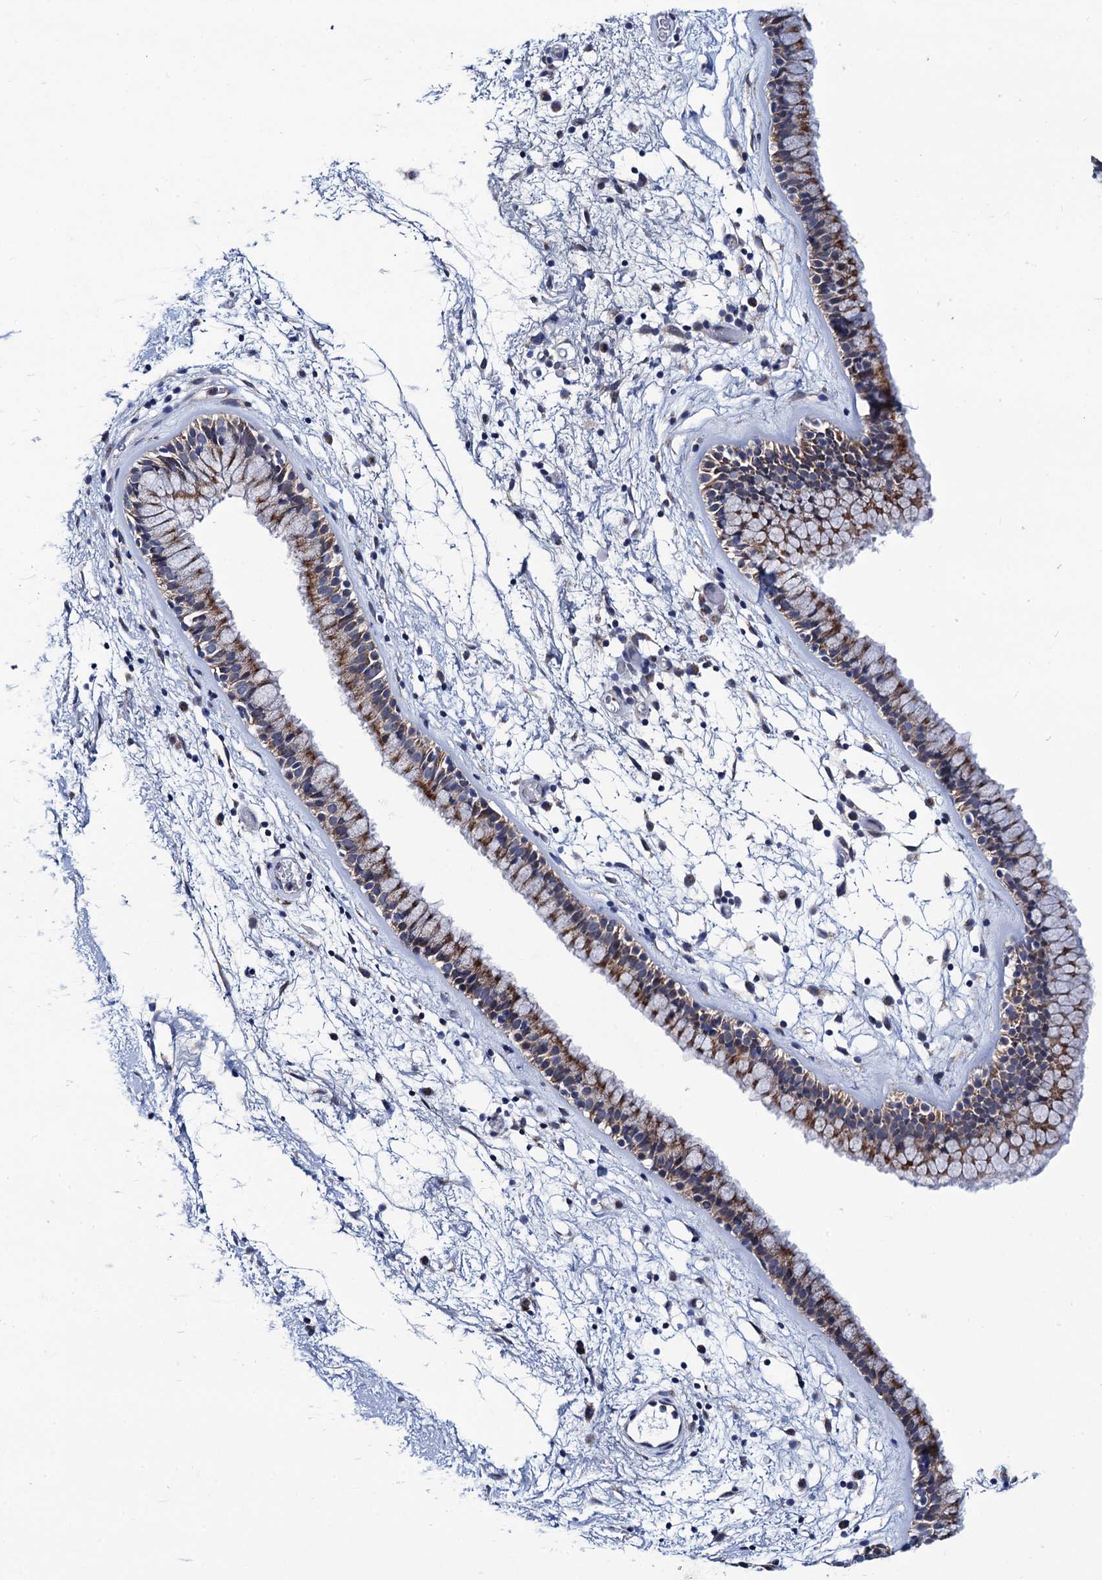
{"staining": {"intensity": "moderate", "quantity": ">75%", "location": "cytoplasmic/membranous"}, "tissue": "nasopharynx", "cell_type": "Respiratory epithelial cells", "image_type": "normal", "snomed": [{"axis": "morphology", "description": "Normal tissue, NOS"}, {"axis": "morphology", "description": "Inflammation, NOS"}, {"axis": "topography", "description": "Nasopharynx"}], "caption": "The immunohistochemical stain labels moderate cytoplasmic/membranous expression in respiratory epithelial cells of normal nasopharynx. (IHC, brightfield microscopy, high magnification).", "gene": "PTCD3", "patient": {"sex": "male", "age": 48}}